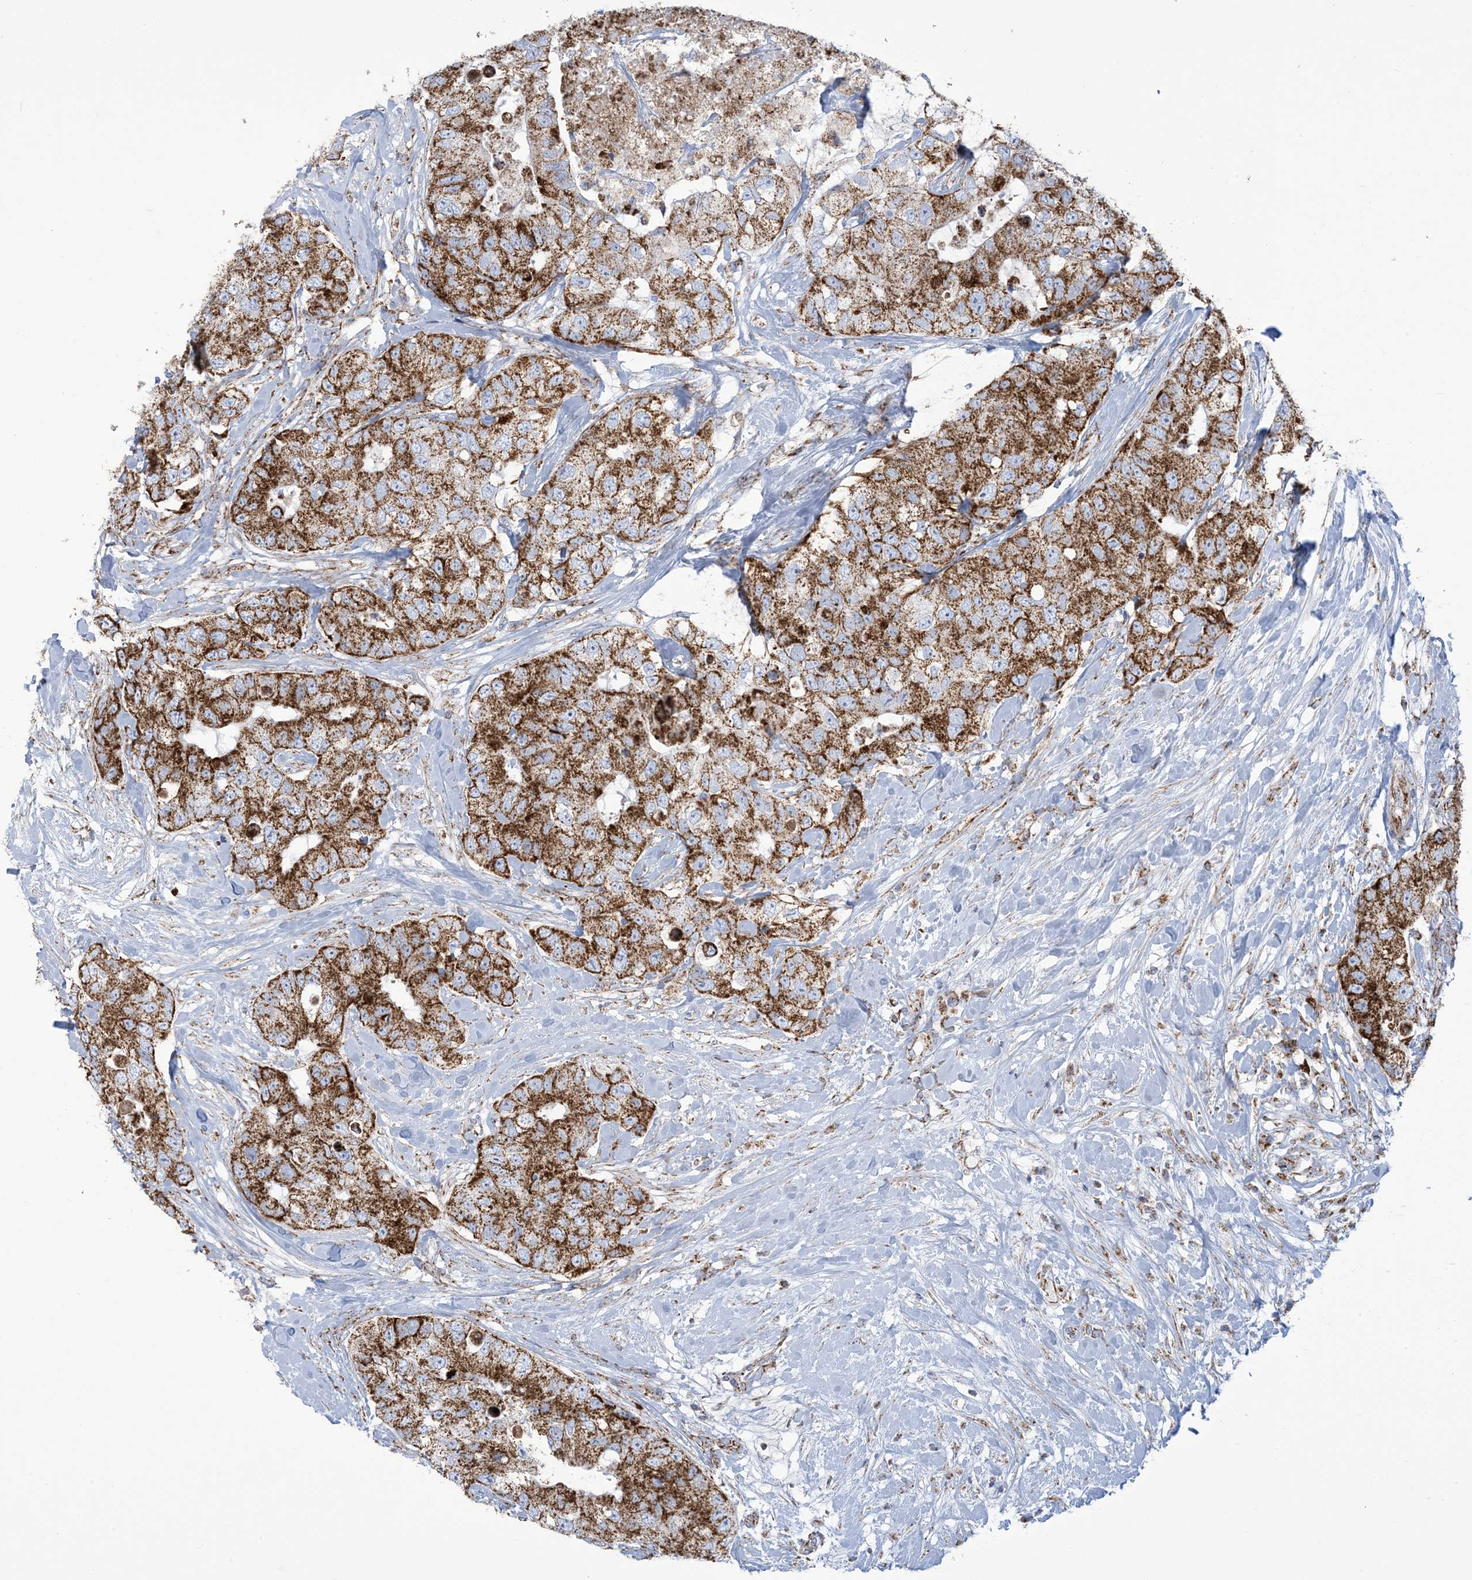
{"staining": {"intensity": "strong", "quantity": ">75%", "location": "cytoplasmic/membranous"}, "tissue": "breast cancer", "cell_type": "Tumor cells", "image_type": "cancer", "snomed": [{"axis": "morphology", "description": "Duct carcinoma"}, {"axis": "topography", "description": "Breast"}], "caption": "The histopathology image demonstrates immunohistochemical staining of breast invasive ductal carcinoma. There is strong cytoplasmic/membranous expression is identified in about >75% of tumor cells.", "gene": "SAMM50", "patient": {"sex": "female", "age": 62}}